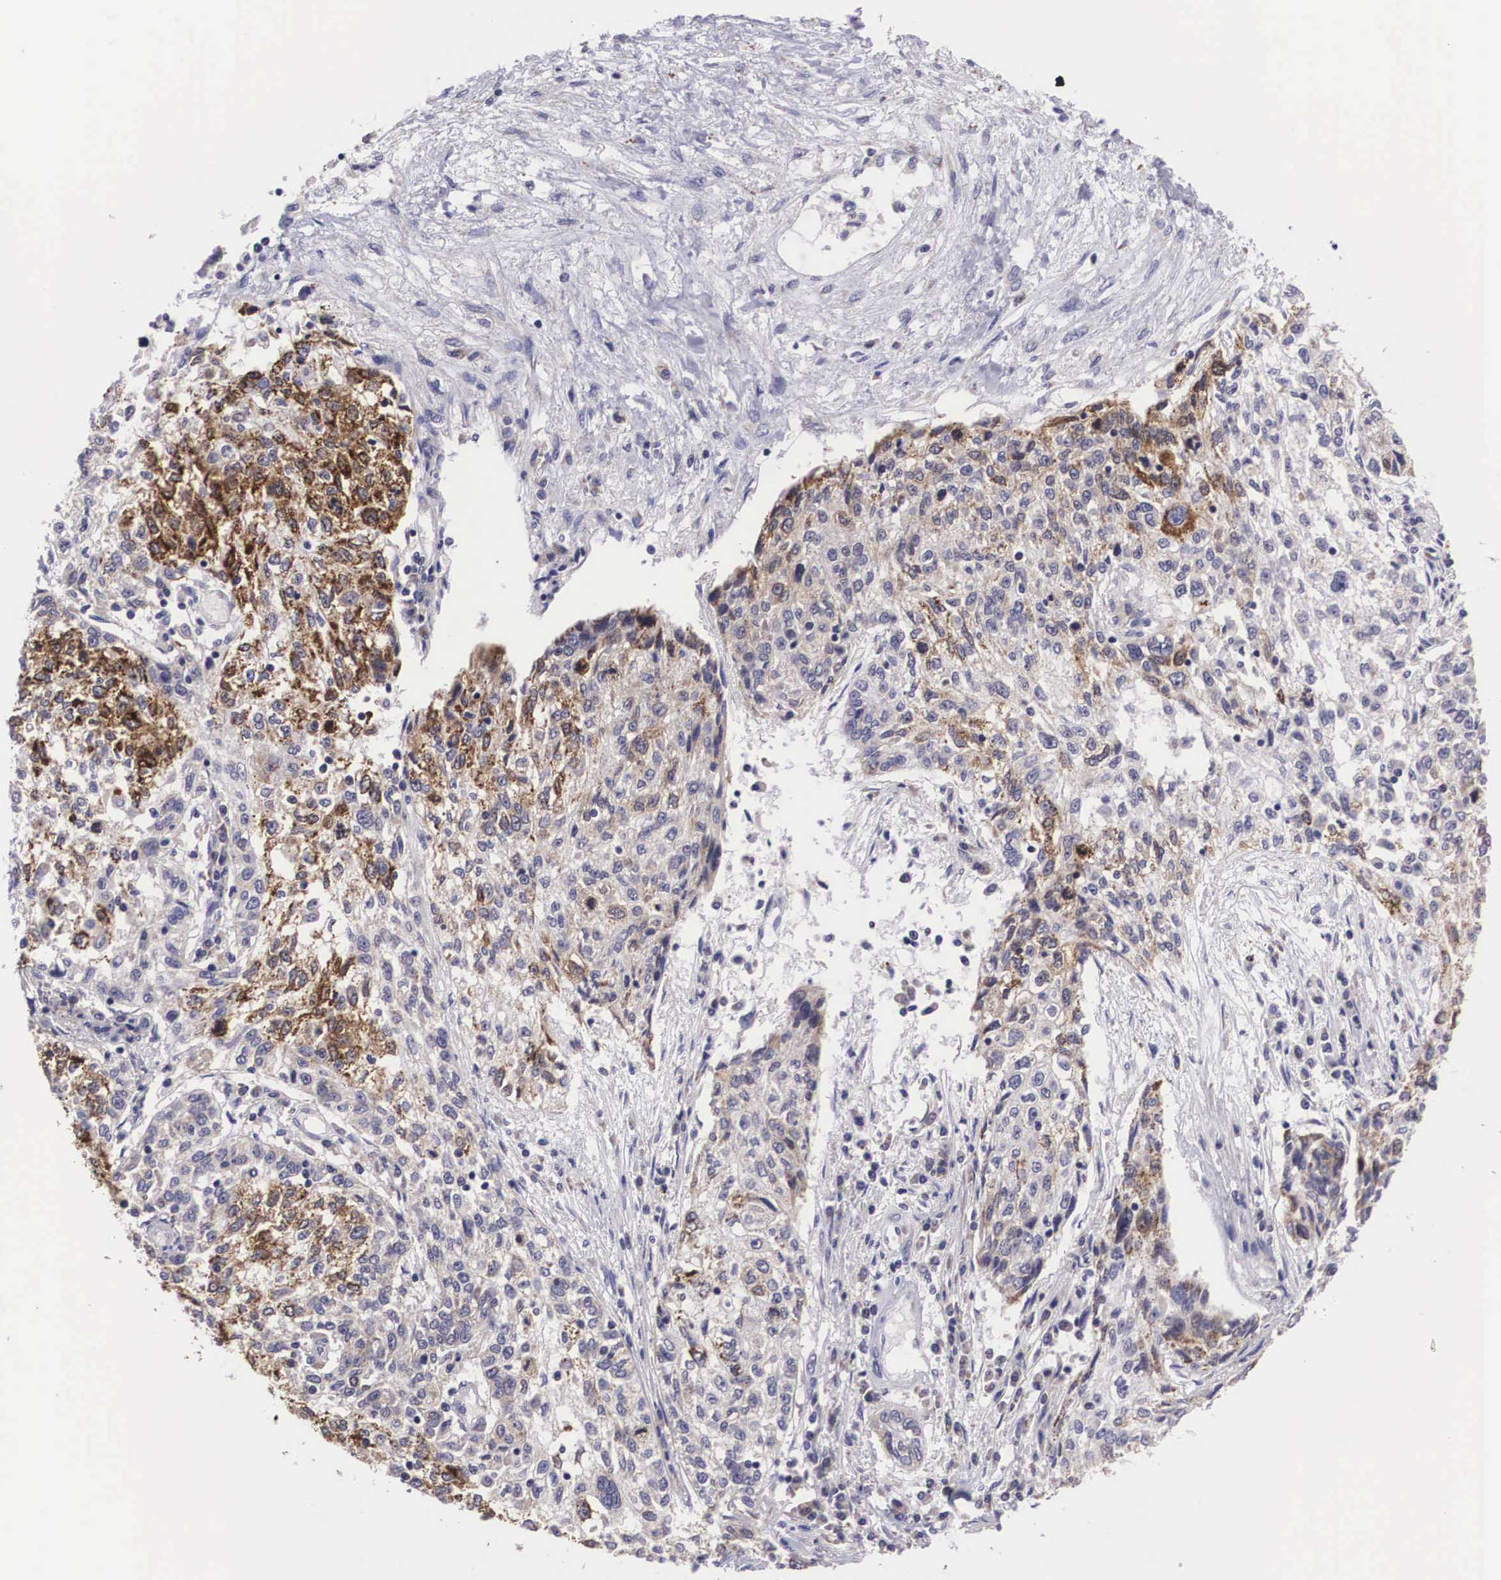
{"staining": {"intensity": "moderate", "quantity": "<25%", "location": "cytoplasmic/membranous"}, "tissue": "cervical cancer", "cell_type": "Tumor cells", "image_type": "cancer", "snomed": [{"axis": "morphology", "description": "Squamous cell carcinoma, NOS"}, {"axis": "topography", "description": "Cervix"}], "caption": "Immunohistochemical staining of human squamous cell carcinoma (cervical) exhibits low levels of moderate cytoplasmic/membranous expression in approximately <25% of tumor cells. The protein of interest is stained brown, and the nuclei are stained in blue (DAB IHC with brightfield microscopy, high magnification).", "gene": "ARG2", "patient": {"sex": "female", "age": 57}}